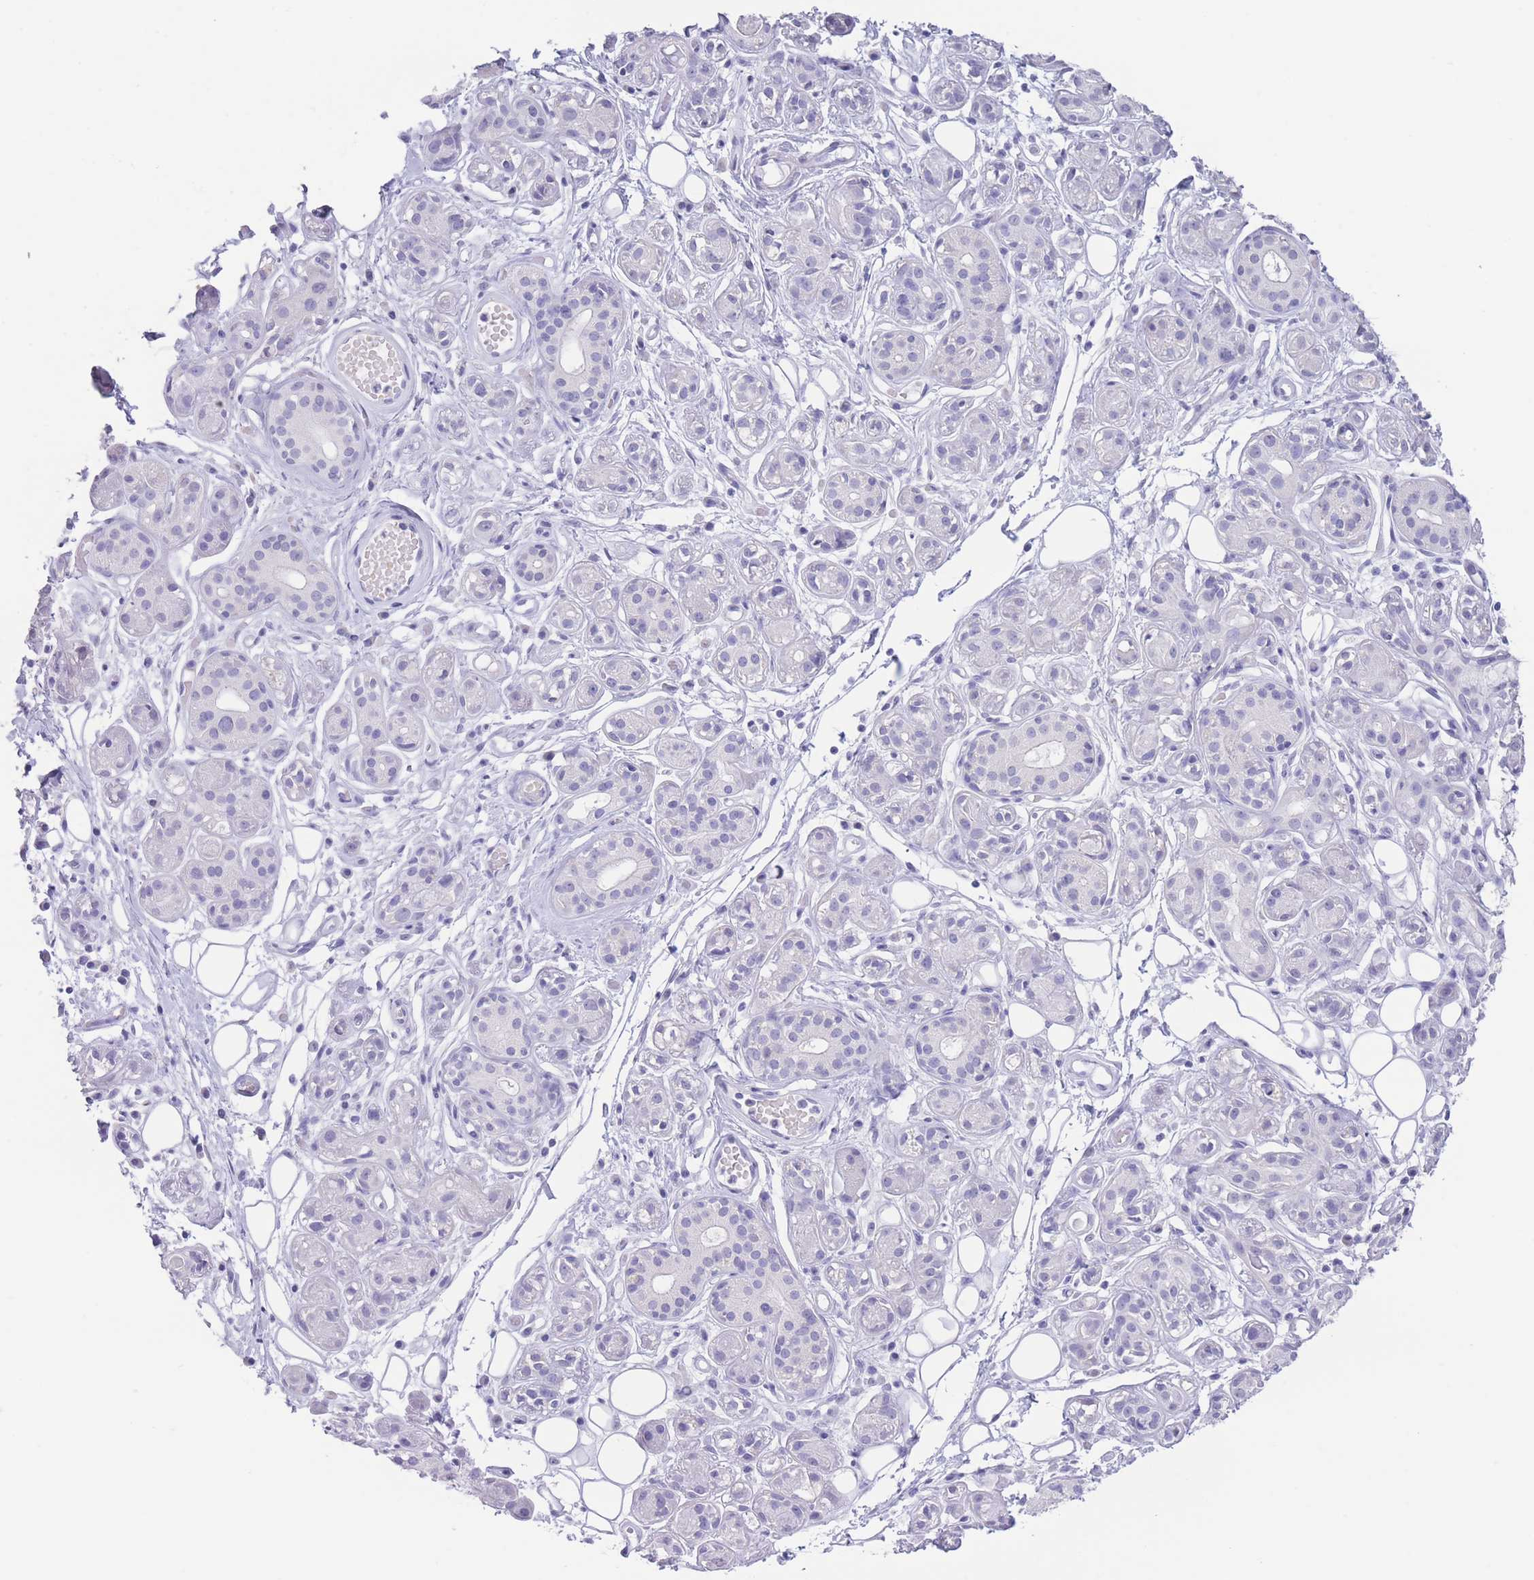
{"staining": {"intensity": "negative", "quantity": "none", "location": "none"}, "tissue": "salivary gland", "cell_type": "Glandular cells", "image_type": "normal", "snomed": [{"axis": "morphology", "description": "Normal tissue, NOS"}, {"axis": "topography", "description": "Salivary gland"}], "caption": "IHC image of benign salivary gland: human salivary gland stained with DAB displays no significant protein expression in glandular cells. (Brightfield microscopy of DAB immunohistochemistry (IHC) at high magnification).", "gene": "PKLR", "patient": {"sex": "male", "age": 54}}